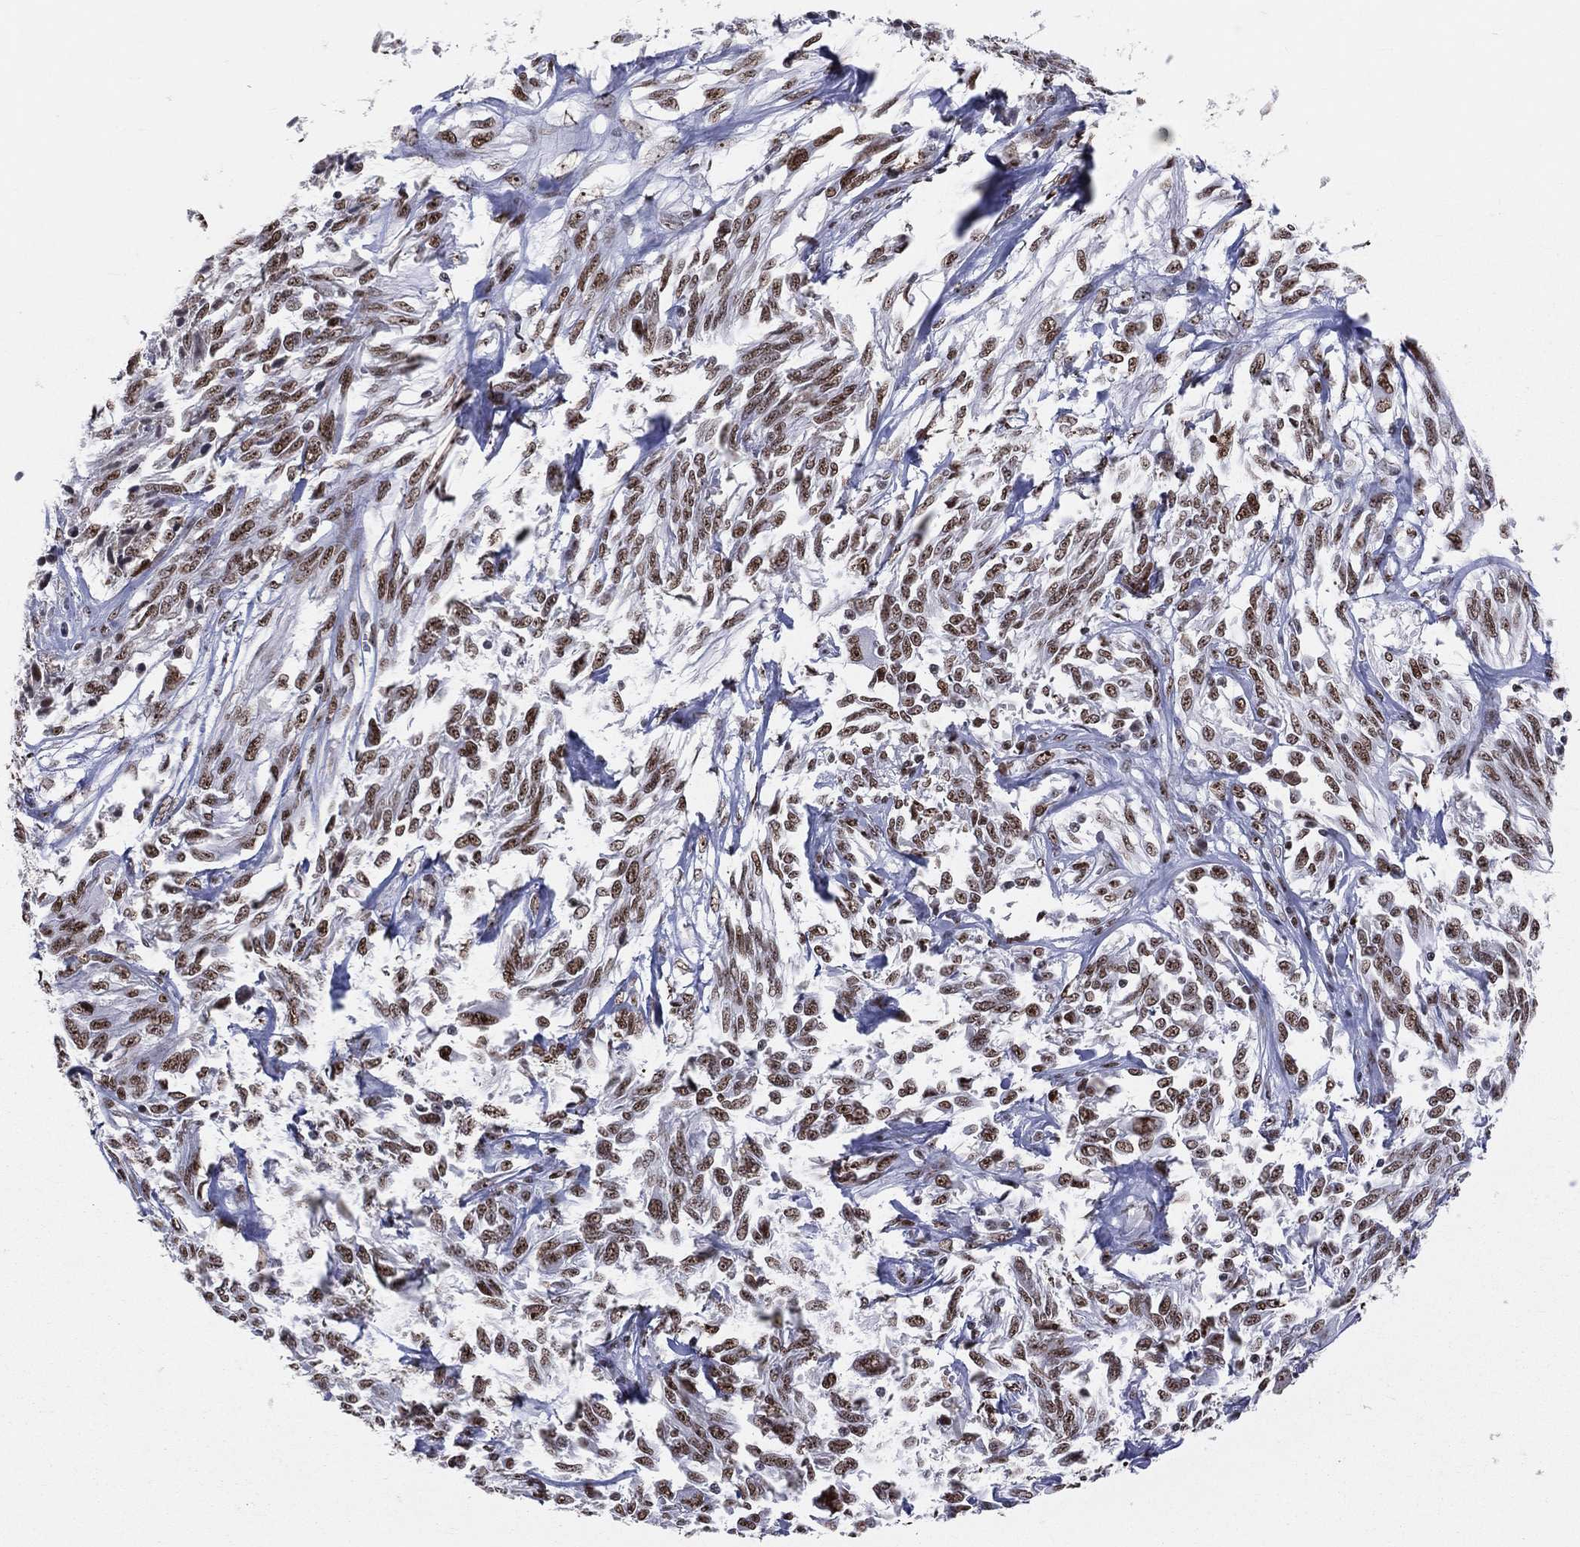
{"staining": {"intensity": "moderate", "quantity": ">75%", "location": "nuclear"}, "tissue": "melanoma", "cell_type": "Tumor cells", "image_type": "cancer", "snomed": [{"axis": "morphology", "description": "Malignant melanoma, NOS"}, {"axis": "topography", "description": "Skin"}], "caption": "A high-resolution image shows immunohistochemistry (IHC) staining of malignant melanoma, which reveals moderate nuclear expression in approximately >75% of tumor cells.", "gene": "CDK7", "patient": {"sex": "female", "age": 91}}